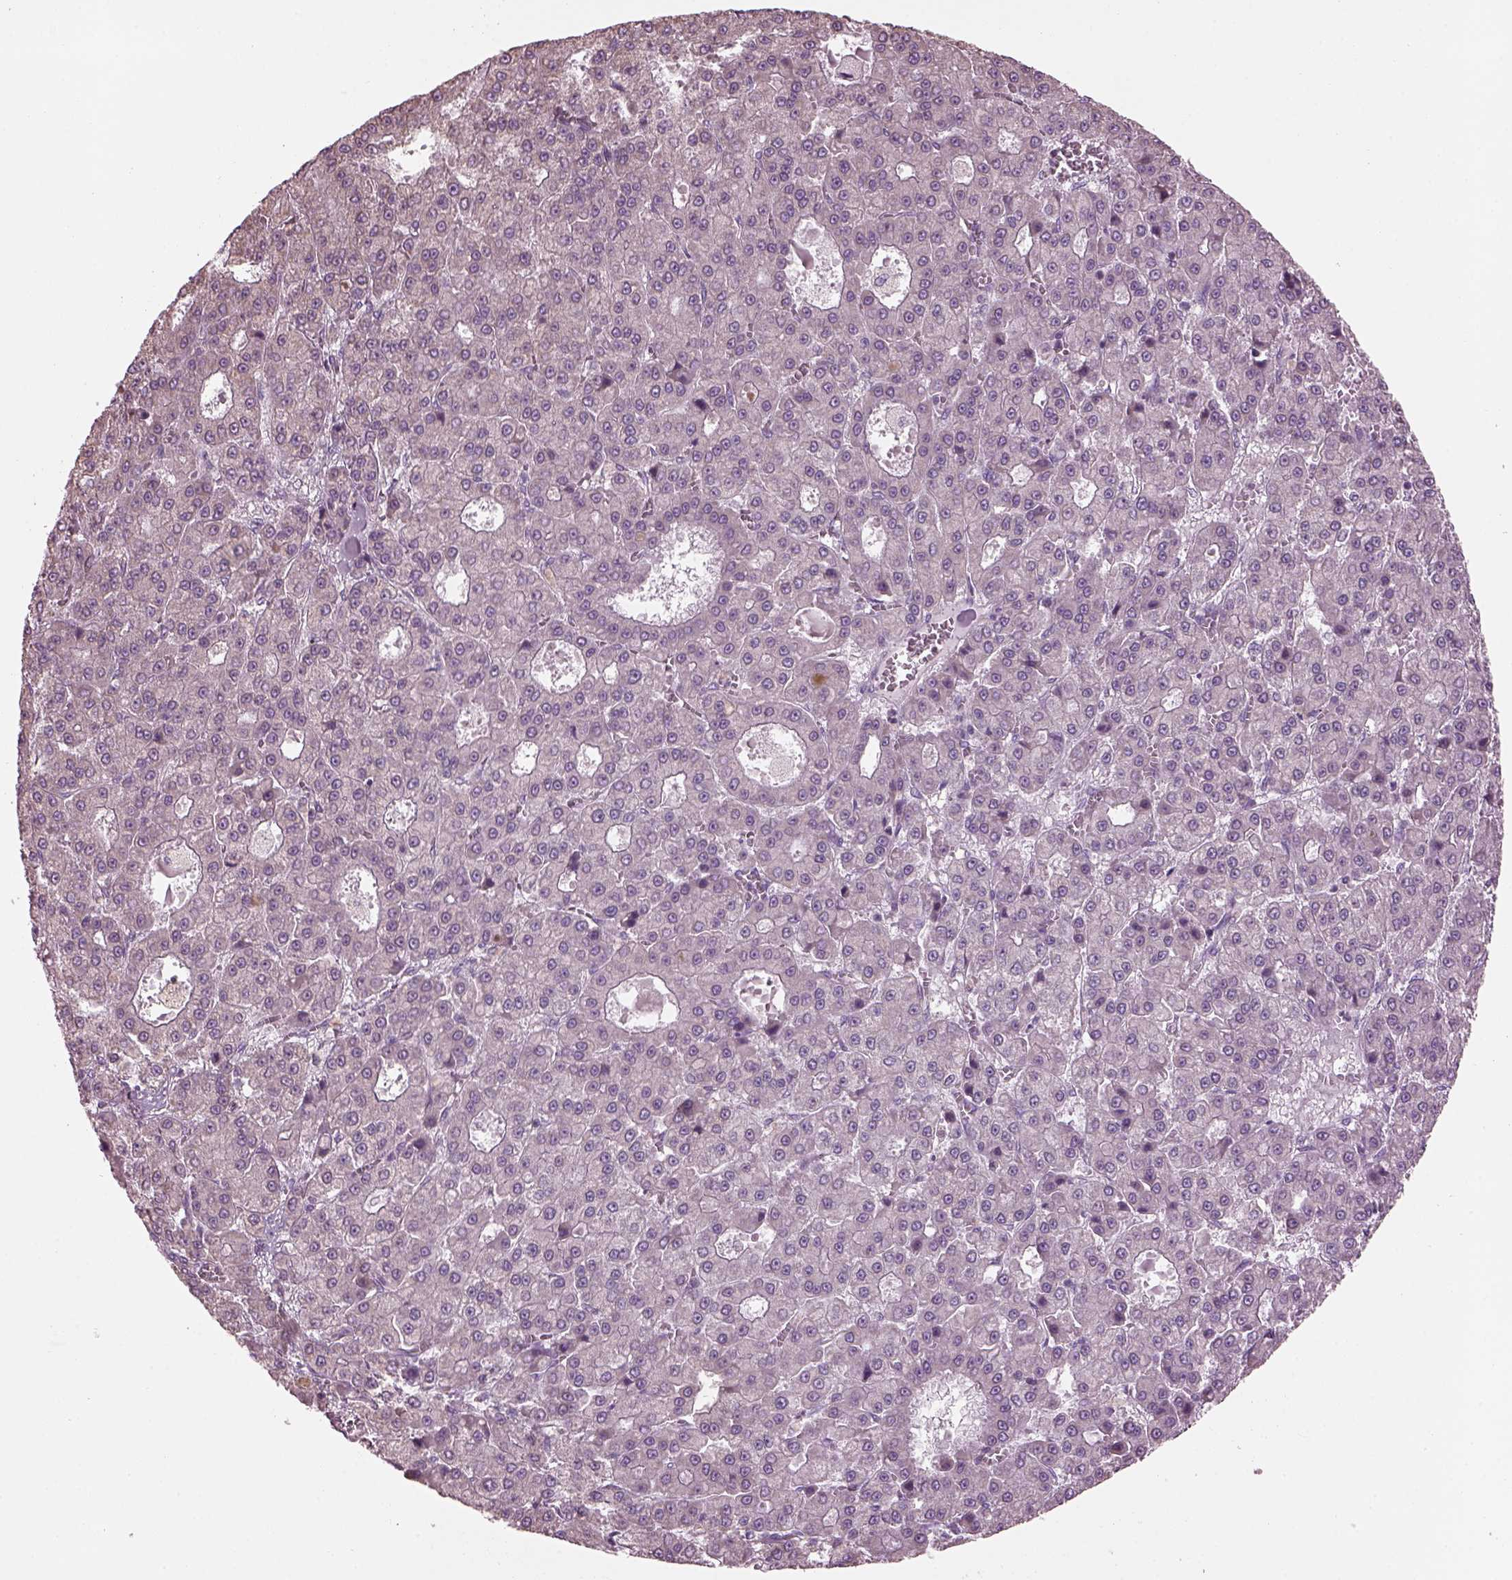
{"staining": {"intensity": "negative", "quantity": "none", "location": "none"}, "tissue": "liver cancer", "cell_type": "Tumor cells", "image_type": "cancer", "snomed": [{"axis": "morphology", "description": "Carcinoma, Hepatocellular, NOS"}, {"axis": "topography", "description": "Liver"}], "caption": "A photomicrograph of human hepatocellular carcinoma (liver) is negative for staining in tumor cells.", "gene": "SPATA7", "patient": {"sex": "male", "age": 70}}